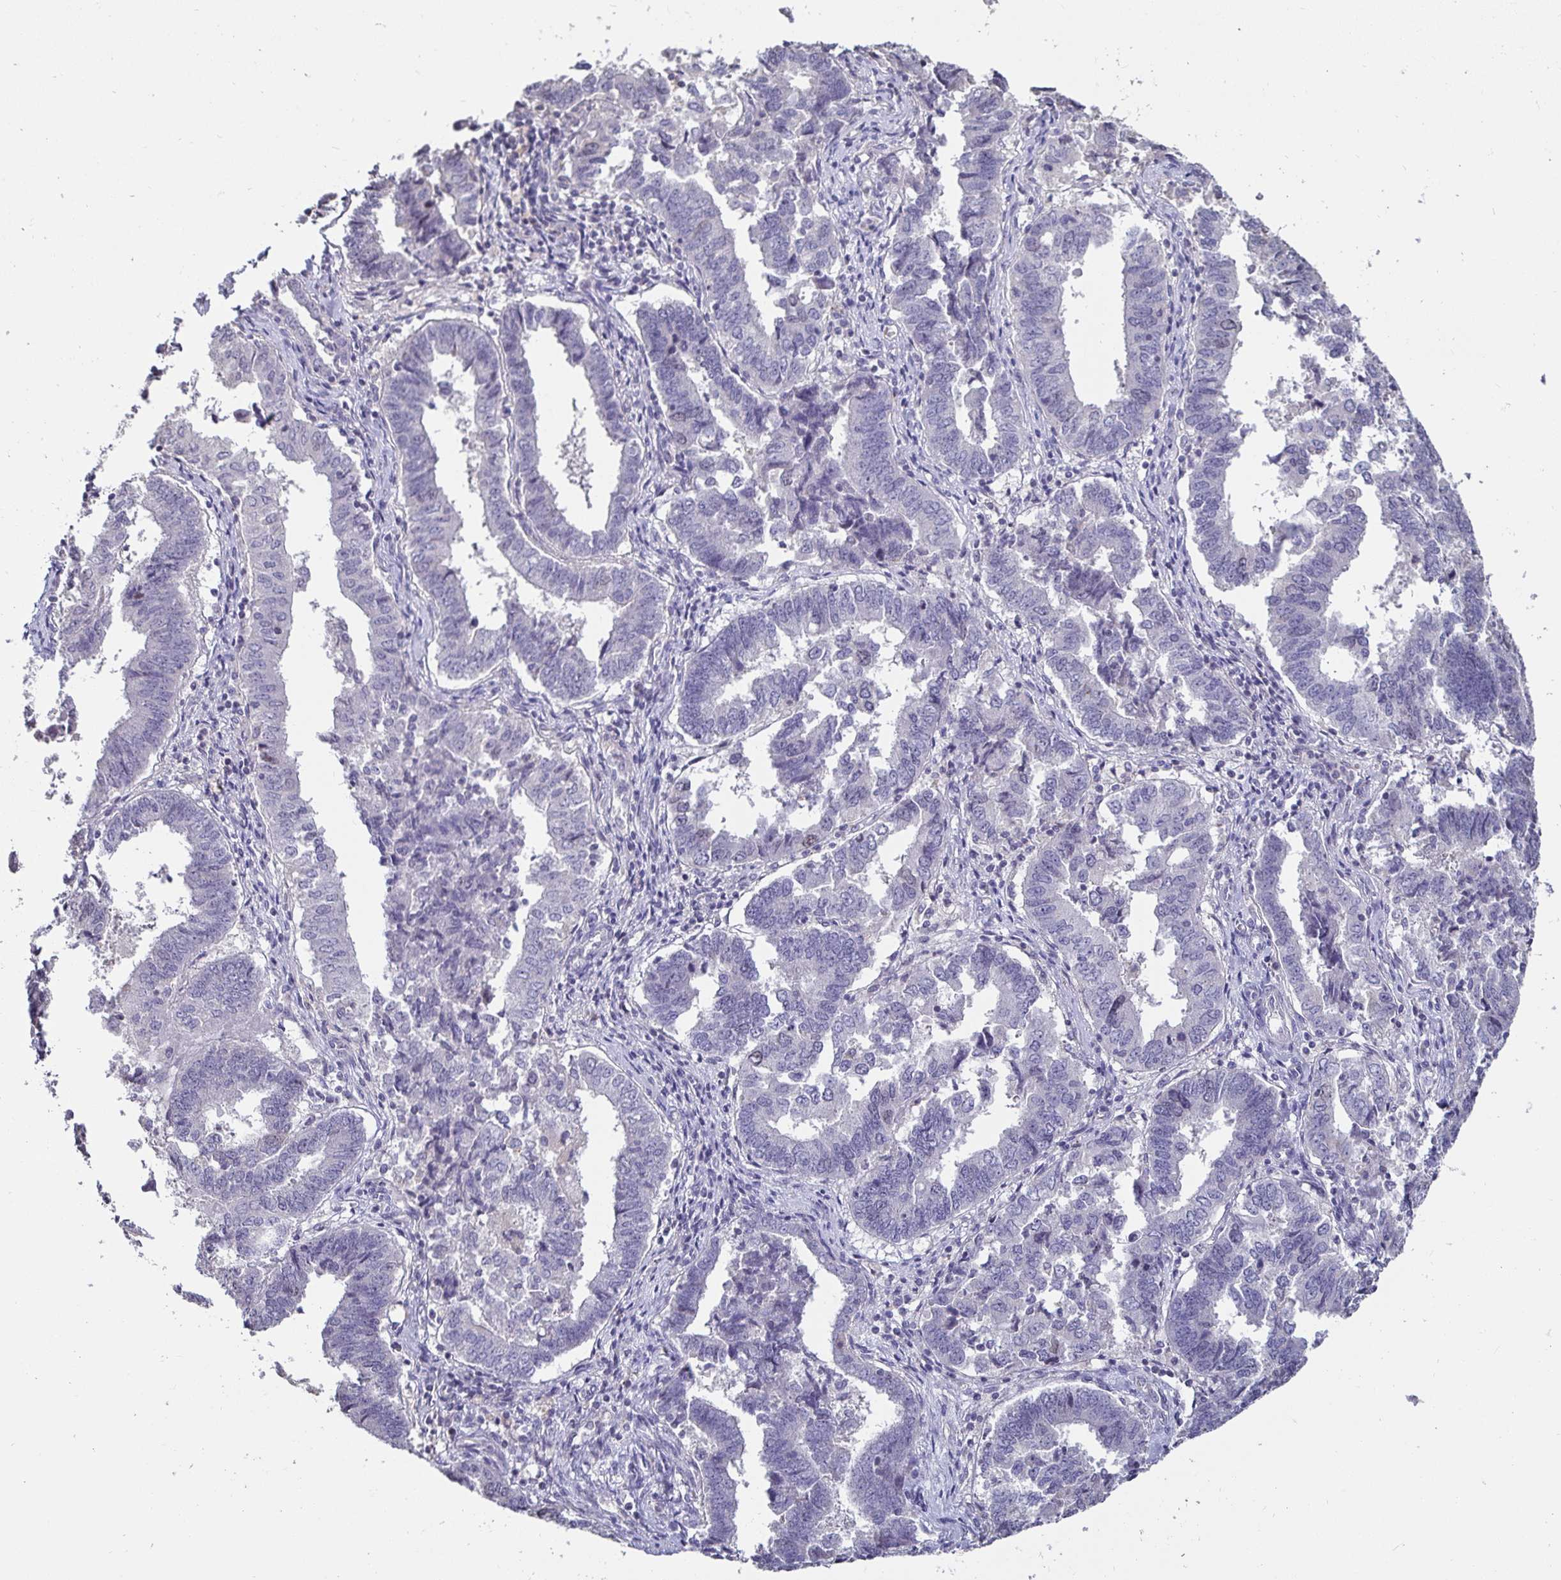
{"staining": {"intensity": "negative", "quantity": "none", "location": "none"}, "tissue": "endometrial cancer", "cell_type": "Tumor cells", "image_type": "cancer", "snomed": [{"axis": "morphology", "description": "Adenocarcinoma, NOS"}, {"axis": "topography", "description": "Endometrium"}], "caption": "Tumor cells are negative for brown protein staining in endometrial cancer. The staining was performed using DAB (3,3'-diaminobenzidine) to visualize the protein expression in brown, while the nuclei were stained in blue with hematoxylin (Magnification: 20x).", "gene": "ANLN", "patient": {"sex": "female", "age": 72}}